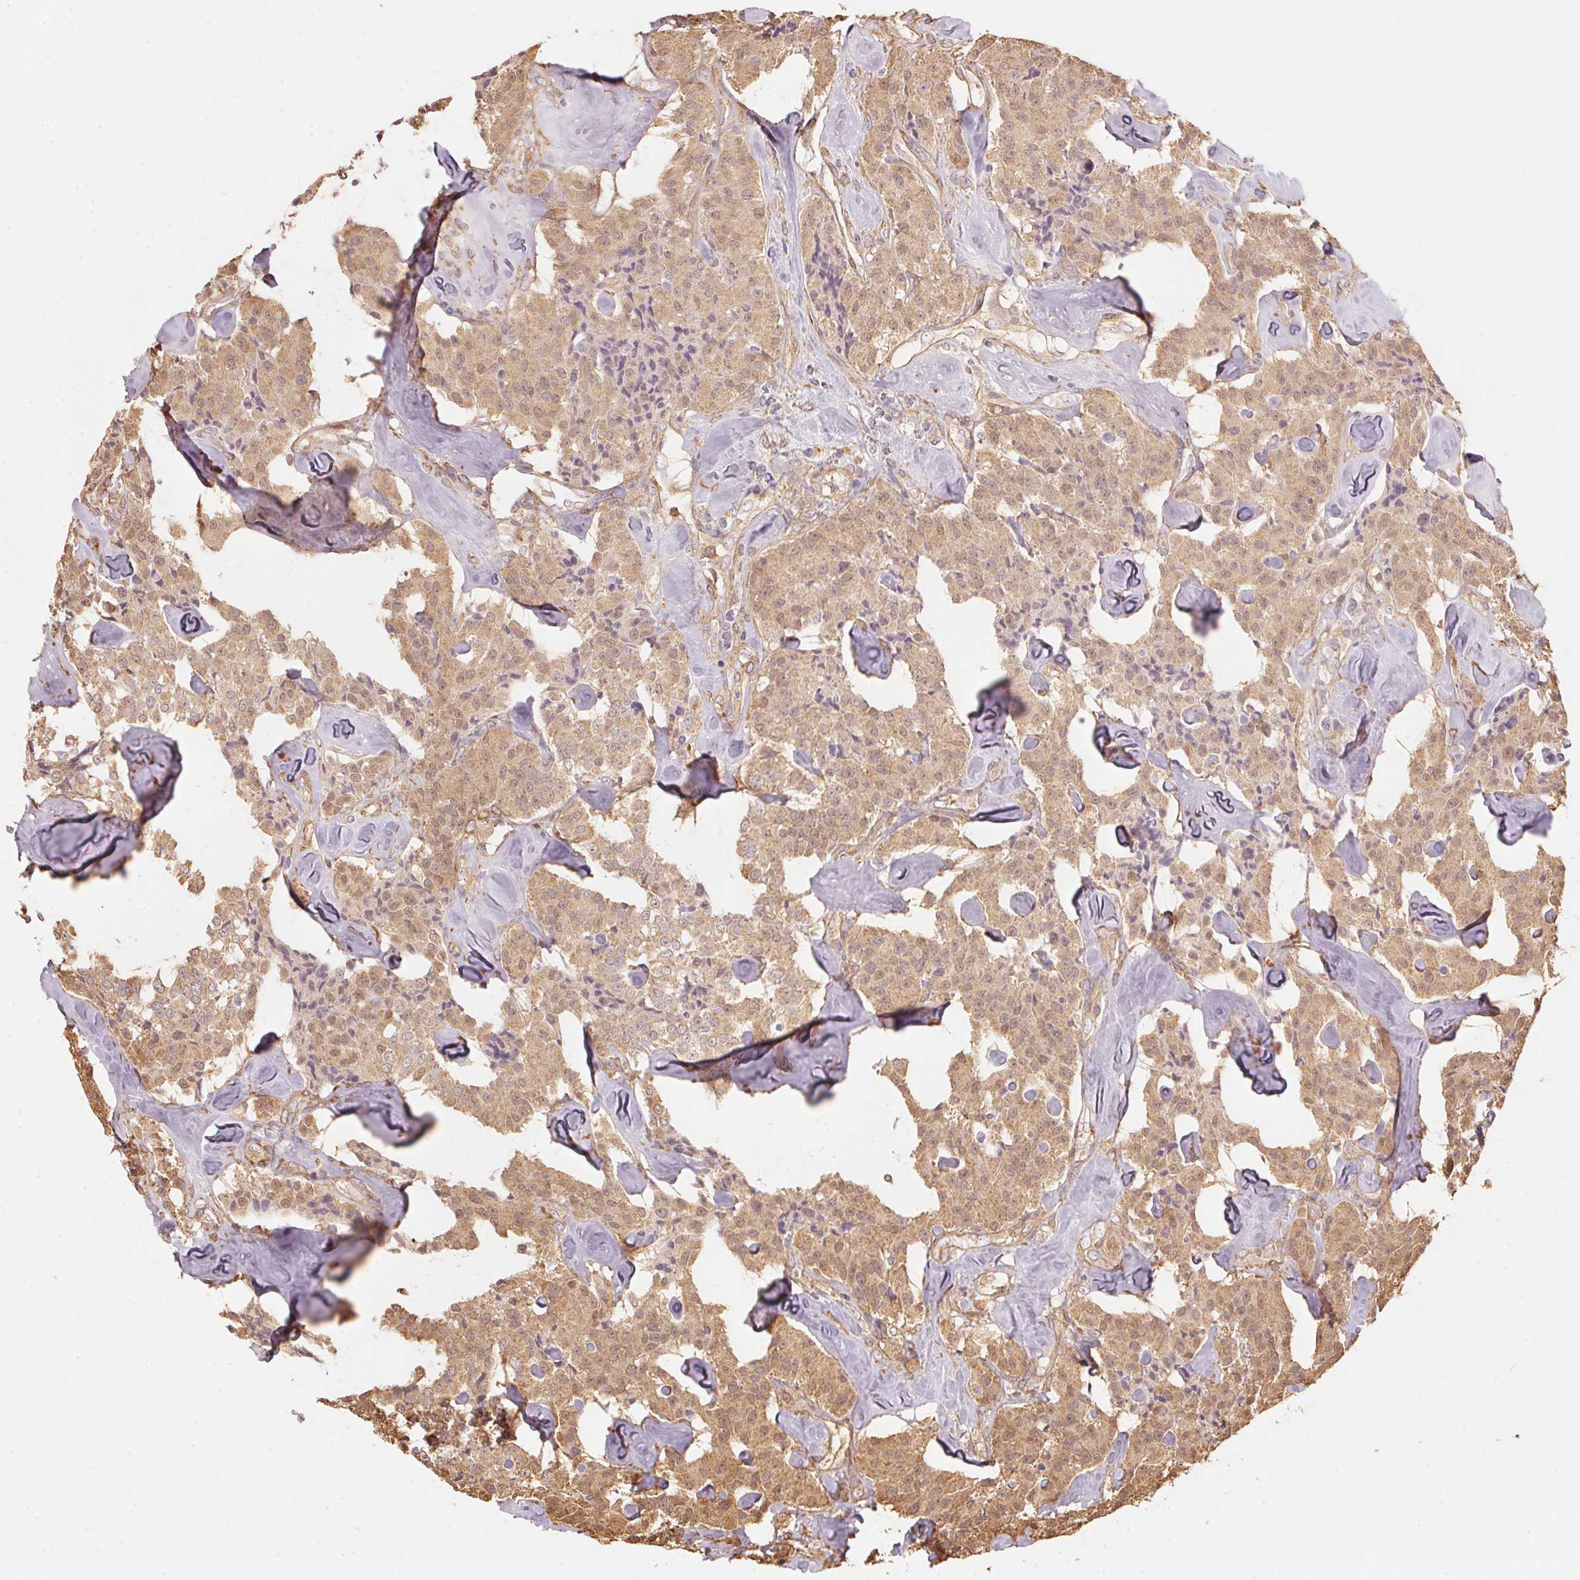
{"staining": {"intensity": "weak", "quantity": ">75%", "location": "cytoplasmic/membranous"}, "tissue": "carcinoid", "cell_type": "Tumor cells", "image_type": "cancer", "snomed": [{"axis": "morphology", "description": "Carcinoid, malignant, NOS"}, {"axis": "topography", "description": "Pancreas"}], "caption": "High-power microscopy captured an immunohistochemistry (IHC) micrograph of carcinoid (malignant), revealing weak cytoplasmic/membranous positivity in approximately >75% of tumor cells.", "gene": "QDPR", "patient": {"sex": "male", "age": 41}}